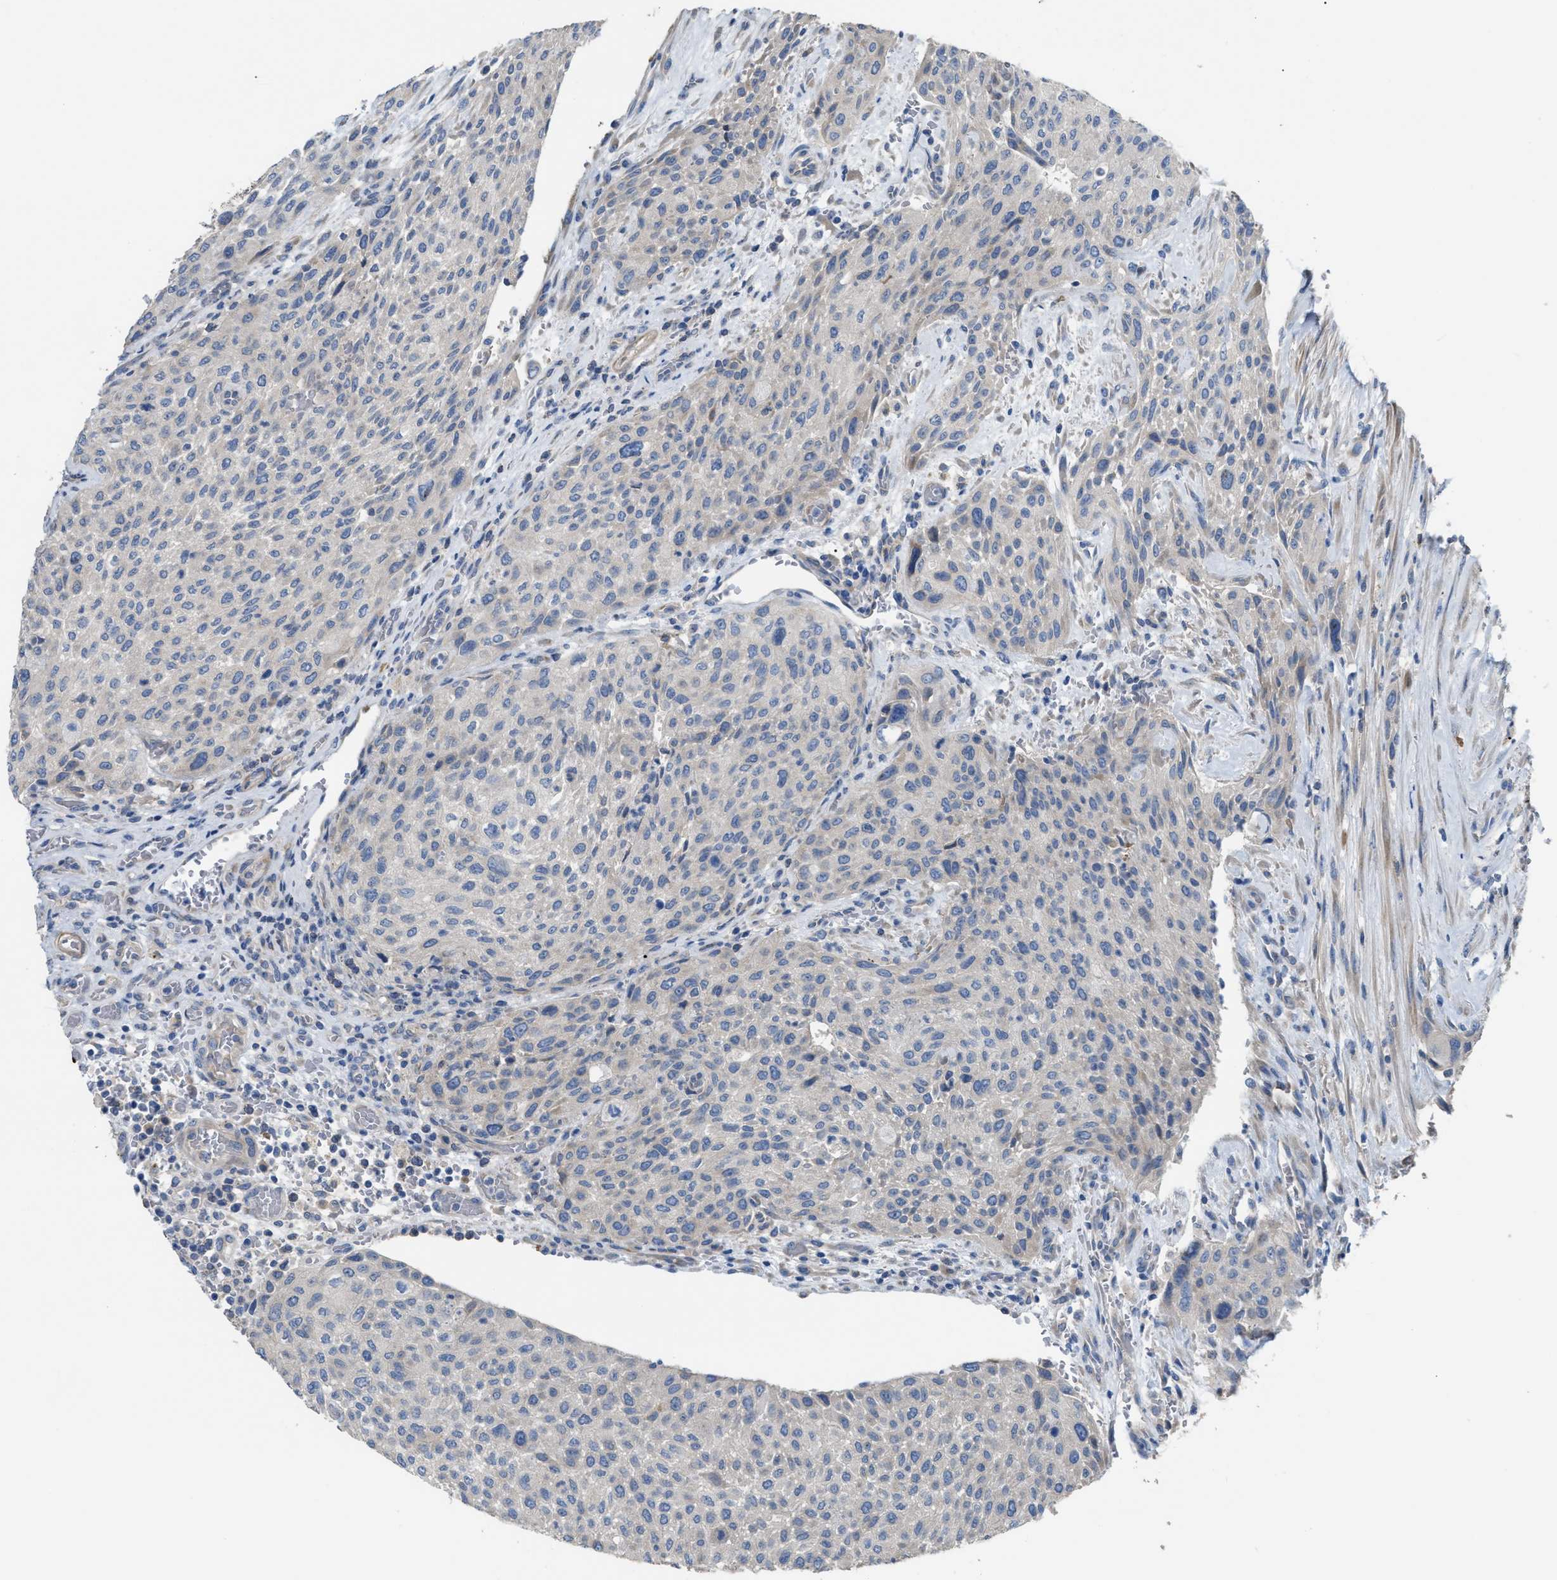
{"staining": {"intensity": "weak", "quantity": "<25%", "location": "cytoplasmic/membranous"}, "tissue": "urothelial cancer", "cell_type": "Tumor cells", "image_type": "cancer", "snomed": [{"axis": "morphology", "description": "Urothelial carcinoma, Low grade"}, {"axis": "morphology", "description": "Urothelial carcinoma, High grade"}, {"axis": "topography", "description": "Urinary bladder"}], "caption": "The immunohistochemistry micrograph has no significant staining in tumor cells of high-grade urothelial carcinoma tissue.", "gene": "DHX58", "patient": {"sex": "male", "age": 35}}